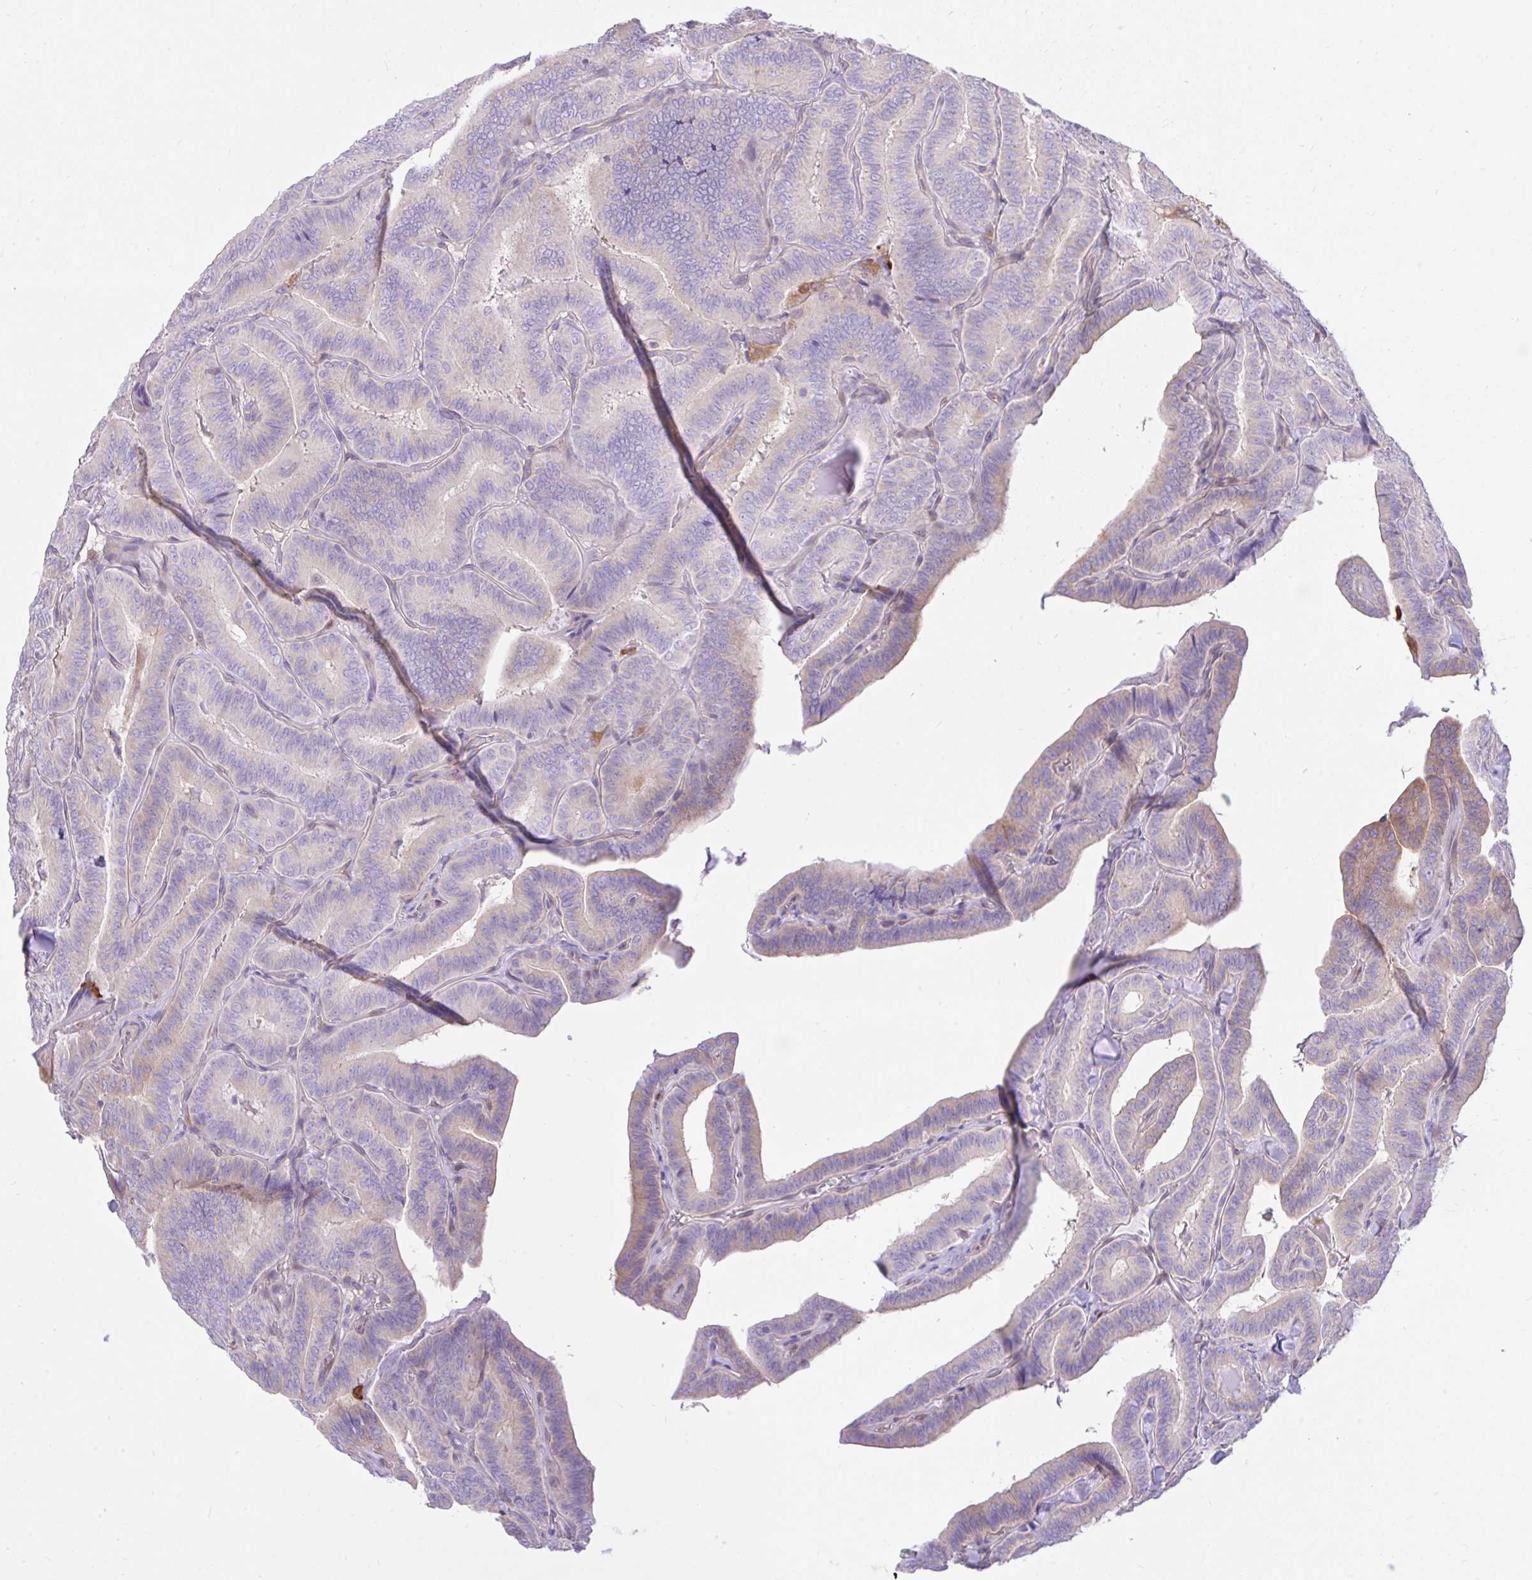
{"staining": {"intensity": "moderate", "quantity": "<25%", "location": "cytoplasmic/membranous"}, "tissue": "thyroid cancer", "cell_type": "Tumor cells", "image_type": "cancer", "snomed": [{"axis": "morphology", "description": "Papillary adenocarcinoma, NOS"}, {"axis": "topography", "description": "Thyroid gland"}], "caption": "A photomicrograph of thyroid cancer stained for a protein reveals moderate cytoplasmic/membranous brown staining in tumor cells. (DAB IHC with brightfield microscopy, high magnification).", "gene": "EEF1A2", "patient": {"sex": "male", "age": 61}}